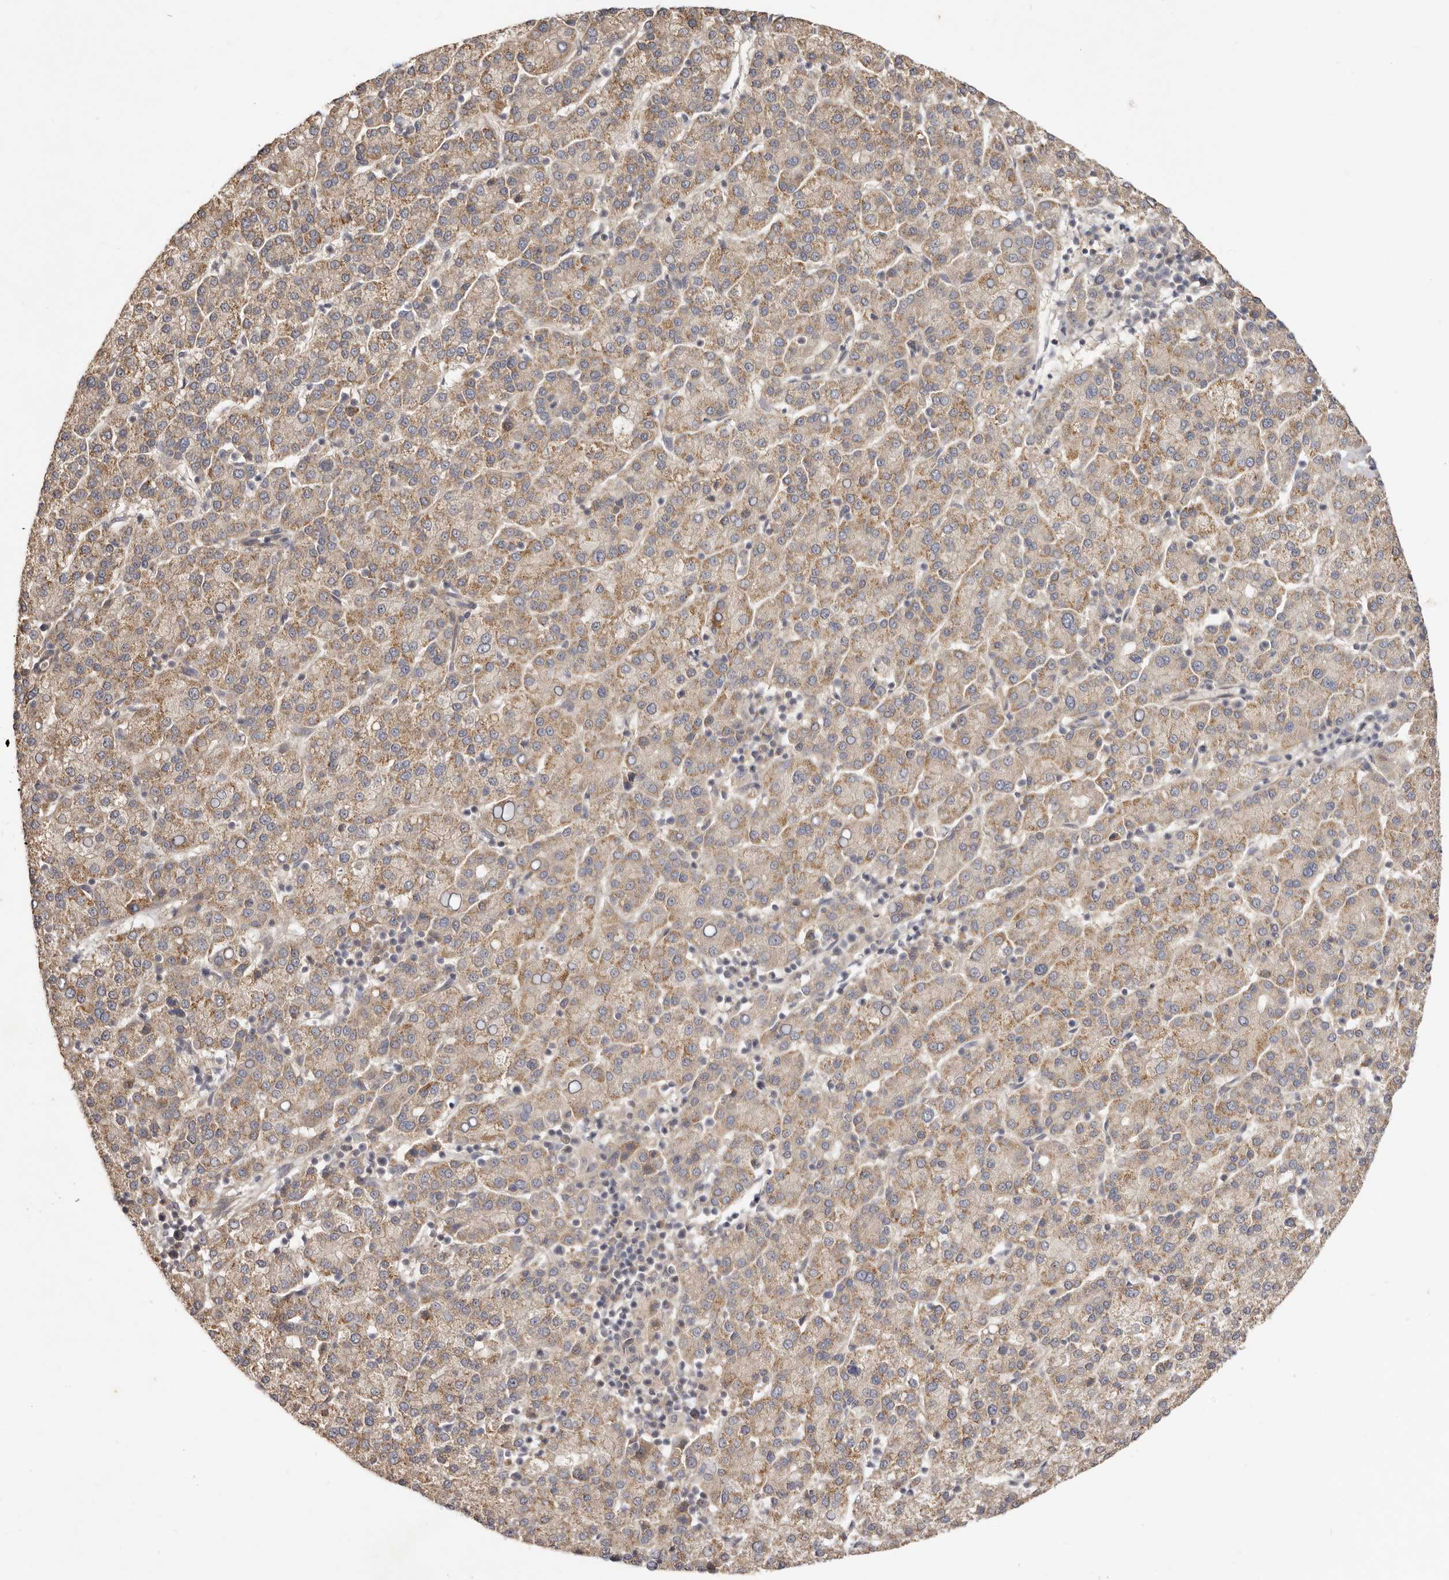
{"staining": {"intensity": "moderate", "quantity": ">75%", "location": "cytoplasmic/membranous"}, "tissue": "liver cancer", "cell_type": "Tumor cells", "image_type": "cancer", "snomed": [{"axis": "morphology", "description": "Carcinoma, Hepatocellular, NOS"}, {"axis": "topography", "description": "Liver"}], "caption": "Immunohistochemical staining of human liver hepatocellular carcinoma displays medium levels of moderate cytoplasmic/membranous expression in about >75% of tumor cells.", "gene": "ADAMTS9", "patient": {"sex": "female", "age": 58}}